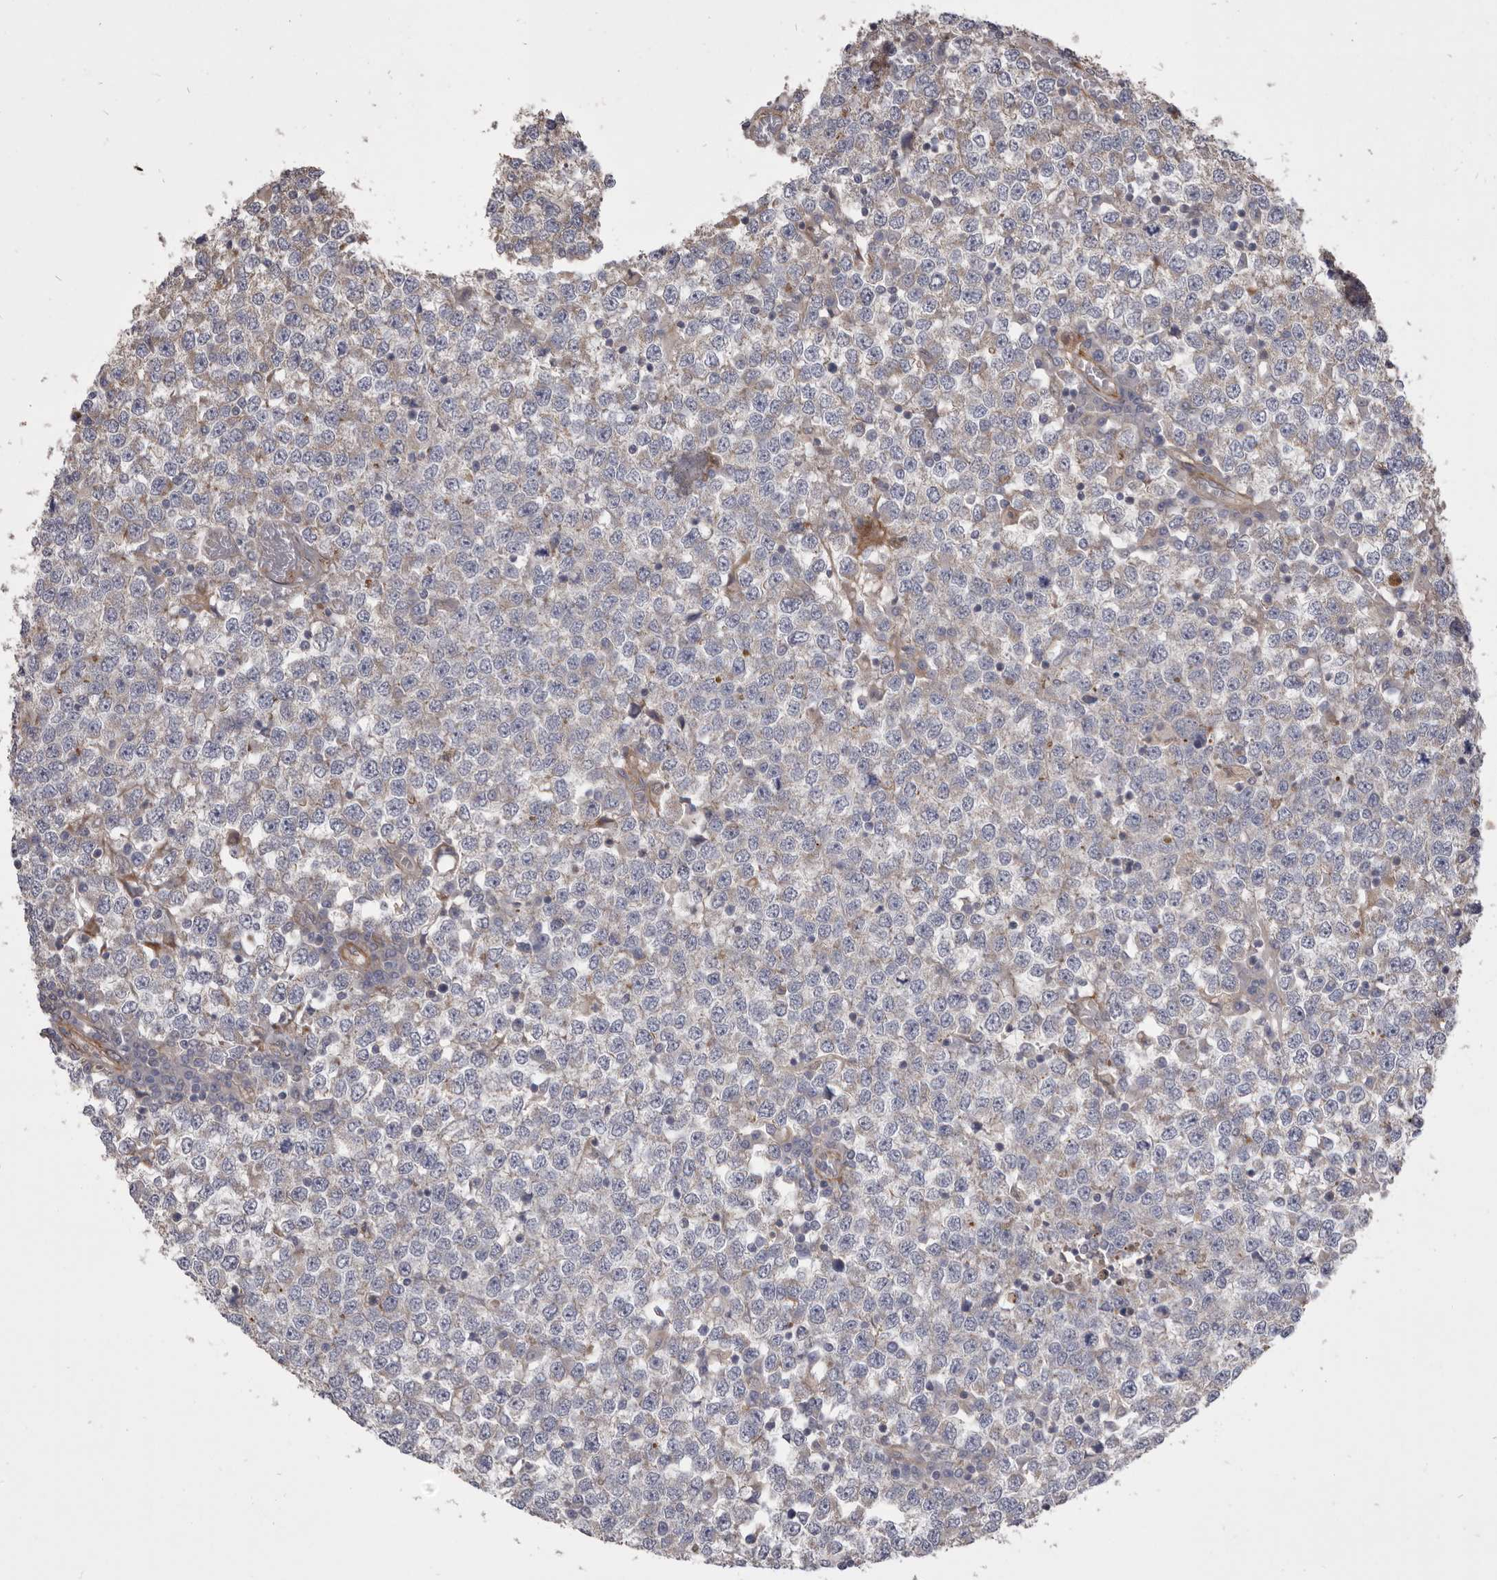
{"staining": {"intensity": "negative", "quantity": "none", "location": "none"}, "tissue": "testis cancer", "cell_type": "Tumor cells", "image_type": "cancer", "snomed": [{"axis": "morphology", "description": "Seminoma, NOS"}, {"axis": "topography", "description": "Testis"}], "caption": "IHC histopathology image of neoplastic tissue: seminoma (testis) stained with DAB demonstrates no significant protein expression in tumor cells. The staining was performed using DAB (3,3'-diaminobenzidine) to visualize the protein expression in brown, while the nuclei were stained in blue with hematoxylin (Magnification: 20x).", "gene": "VPS45", "patient": {"sex": "male", "age": 65}}